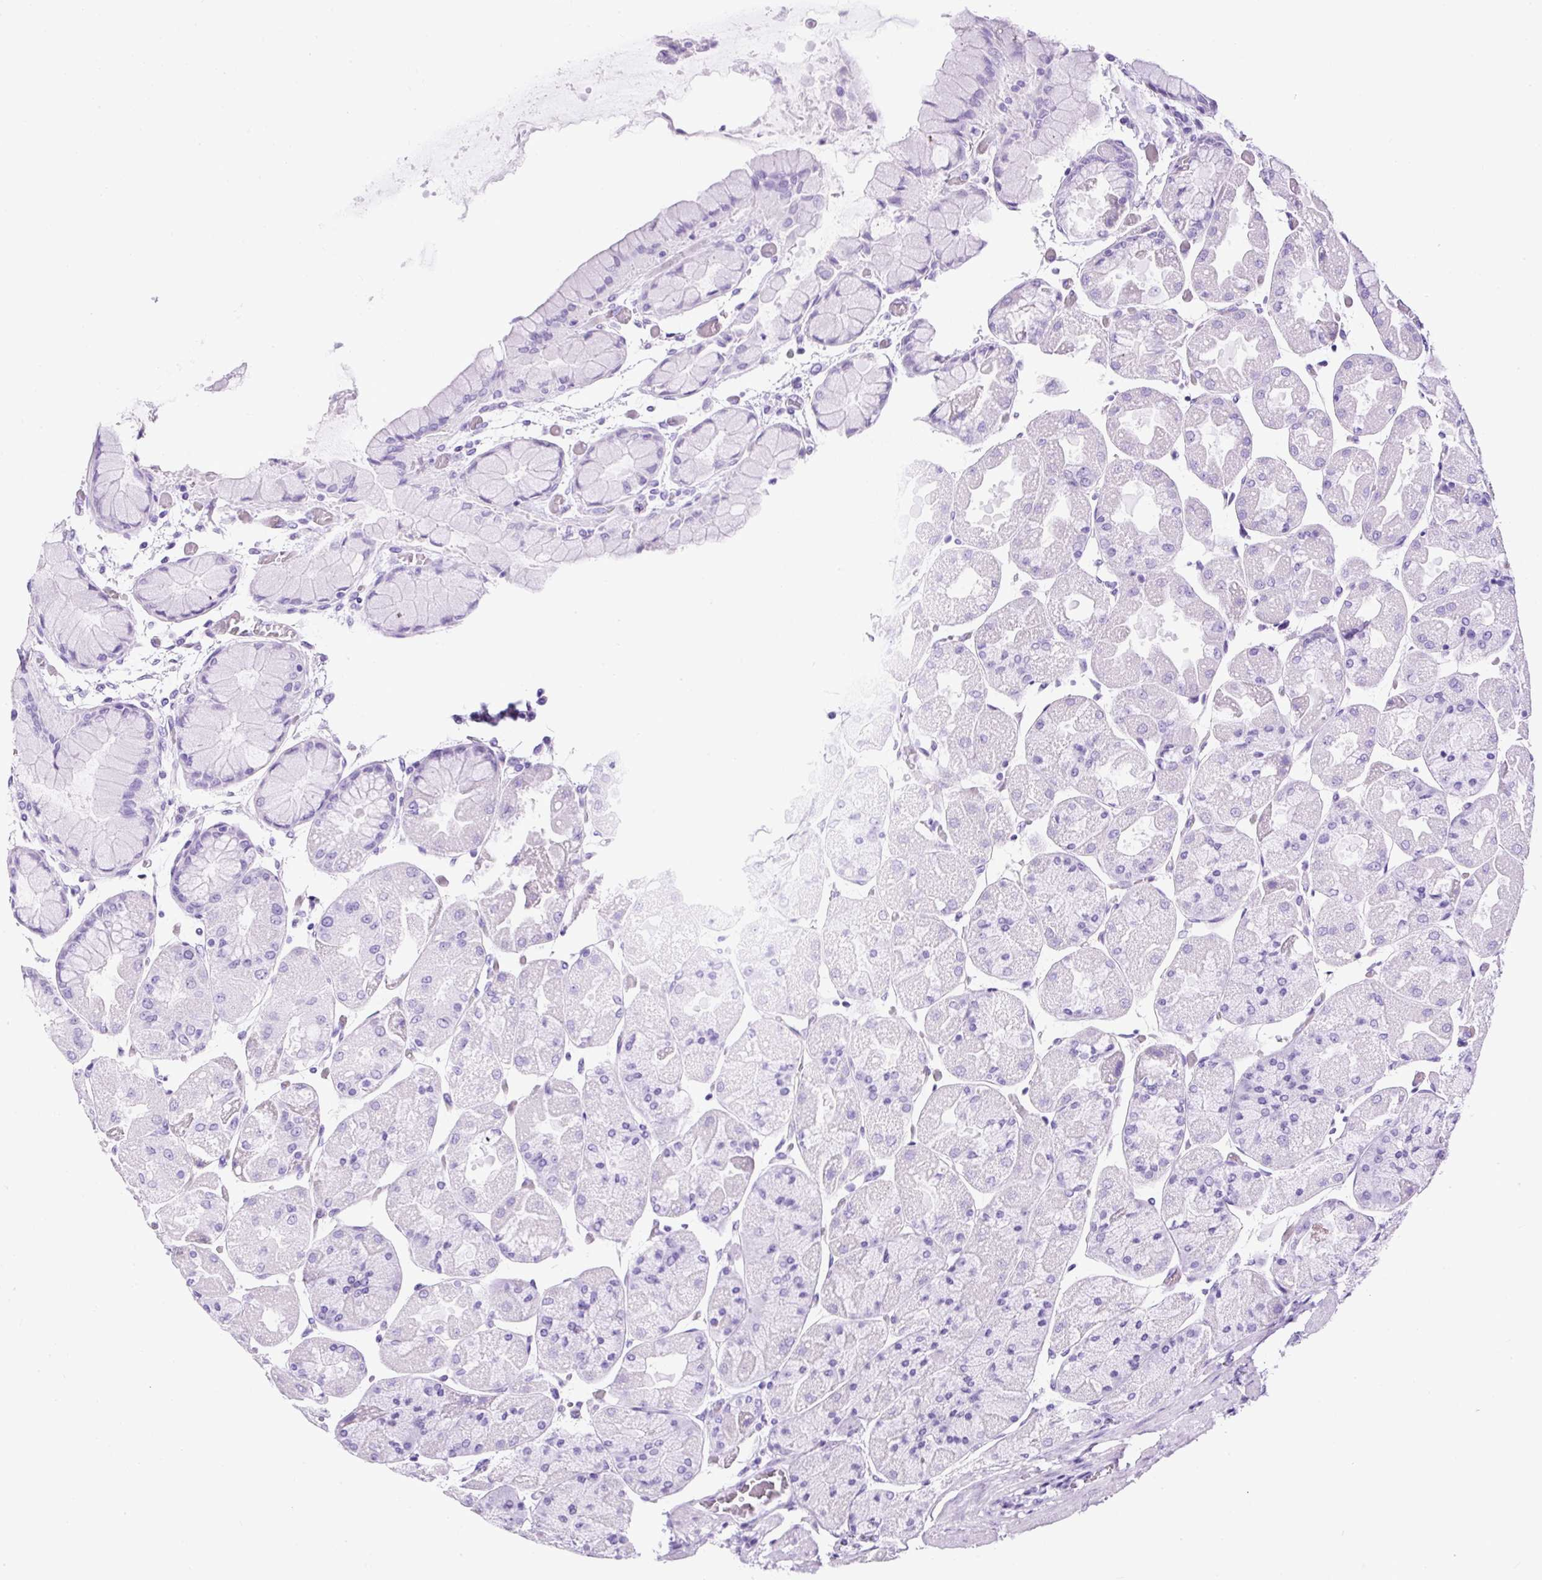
{"staining": {"intensity": "strong", "quantity": "<25%", "location": "cytoplasmic/membranous"}, "tissue": "stomach", "cell_type": "Glandular cells", "image_type": "normal", "snomed": [{"axis": "morphology", "description": "Normal tissue, NOS"}, {"axis": "topography", "description": "Stomach"}], "caption": "This micrograph exhibits immunohistochemistry staining of normal stomach, with medium strong cytoplasmic/membranous positivity in approximately <25% of glandular cells.", "gene": "NTS", "patient": {"sex": "female", "age": 61}}